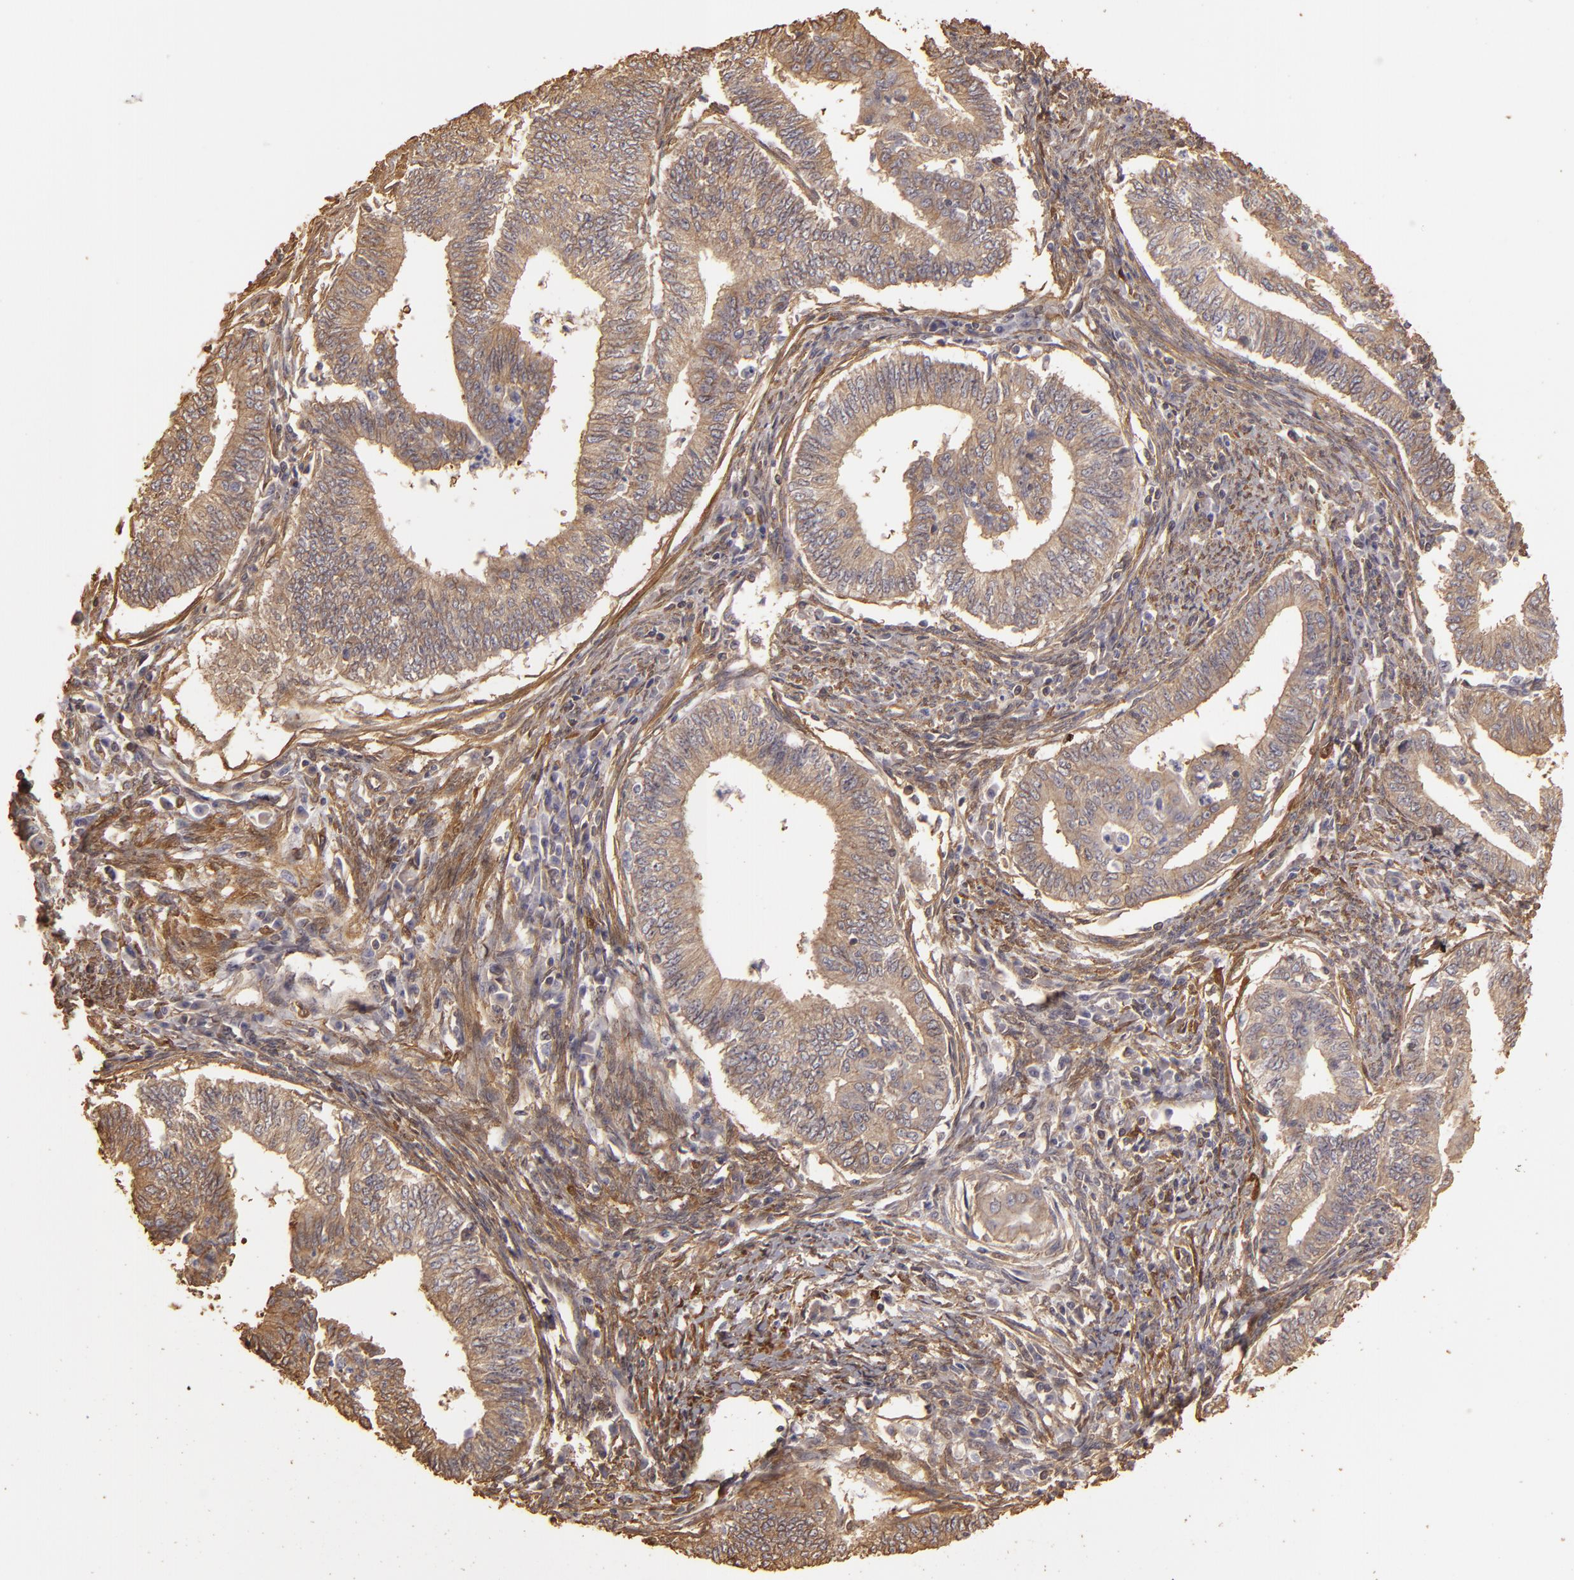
{"staining": {"intensity": "weak", "quantity": ">75%", "location": "cytoplasmic/membranous"}, "tissue": "endometrial cancer", "cell_type": "Tumor cells", "image_type": "cancer", "snomed": [{"axis": "morphology", "description": "Adenocarcinoma, NOS"}, {"axis": "topography", "description": "Endometrium"}], "caption": "Weak cytoplasmic/membranous positivity is identified in about >75% of tumor cells in endometrial adenocarcinoma.", "gene": "HSPB6", "patient": {"sex": "female", "age": 66}}